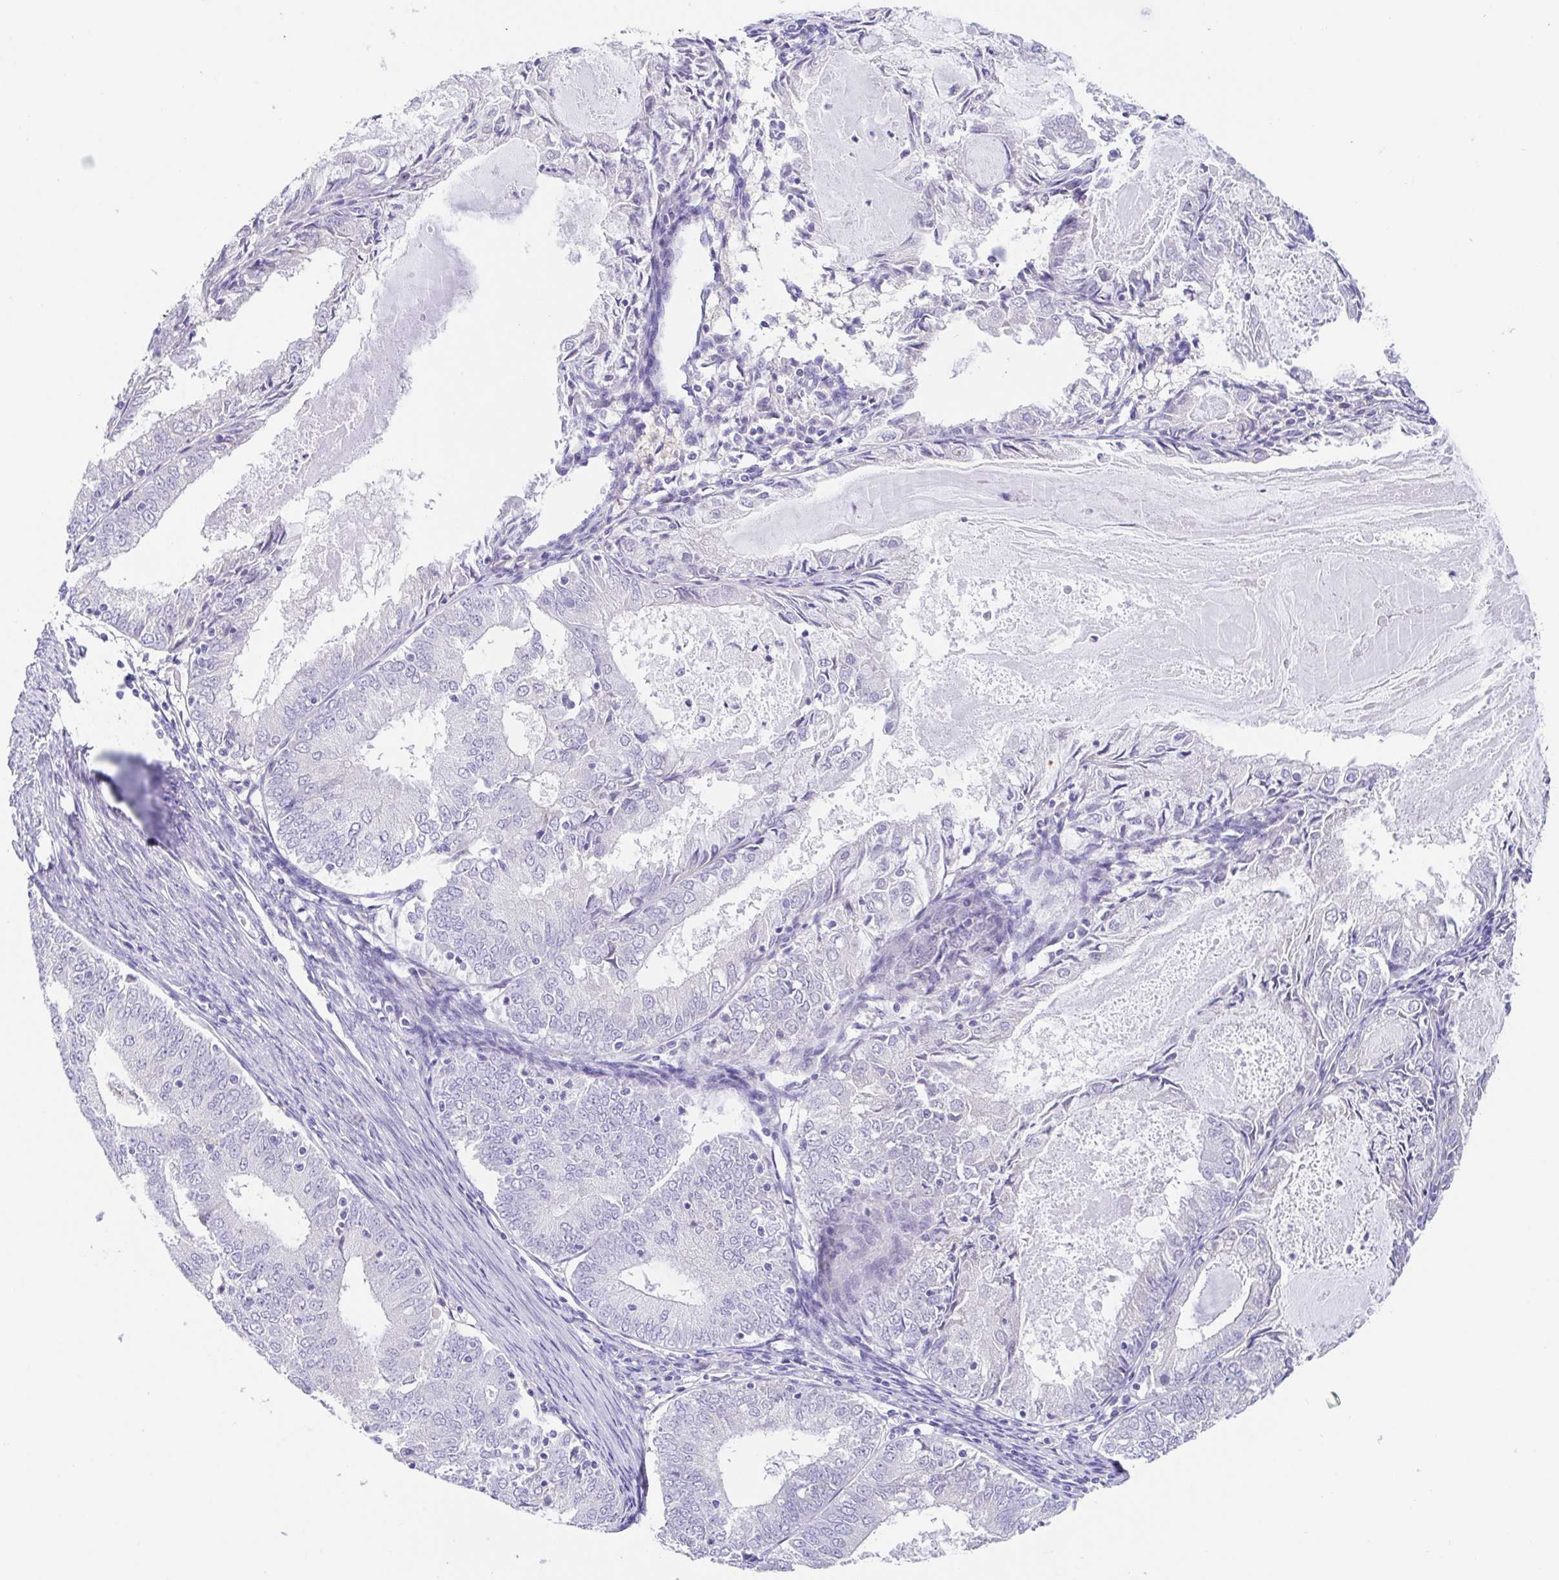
{"staining": {"intensity": "negative", "quantity": "none", "location": "none"}, "tissue": "endometrial cancer", "cell_type": "Tumor cells", "image_type": "cancer", "snomed": [{"axis": "morphology", "description": "Adenocarcinoma, NOS"}, {"axis": "topography", "description": "Endometrium"}], "caption": "DAB (3,3'-diaminobenzidine) immunohistochemical staining of endometrial cancer reveals no significant staining in tumor cells. (DAB (3,3'-diaminobenzidine) immunohistochemistry visualized using brightfield microscopy, high magnification).", "gene": "A1BG", "patient": {"sex": "female", "age": 57}}